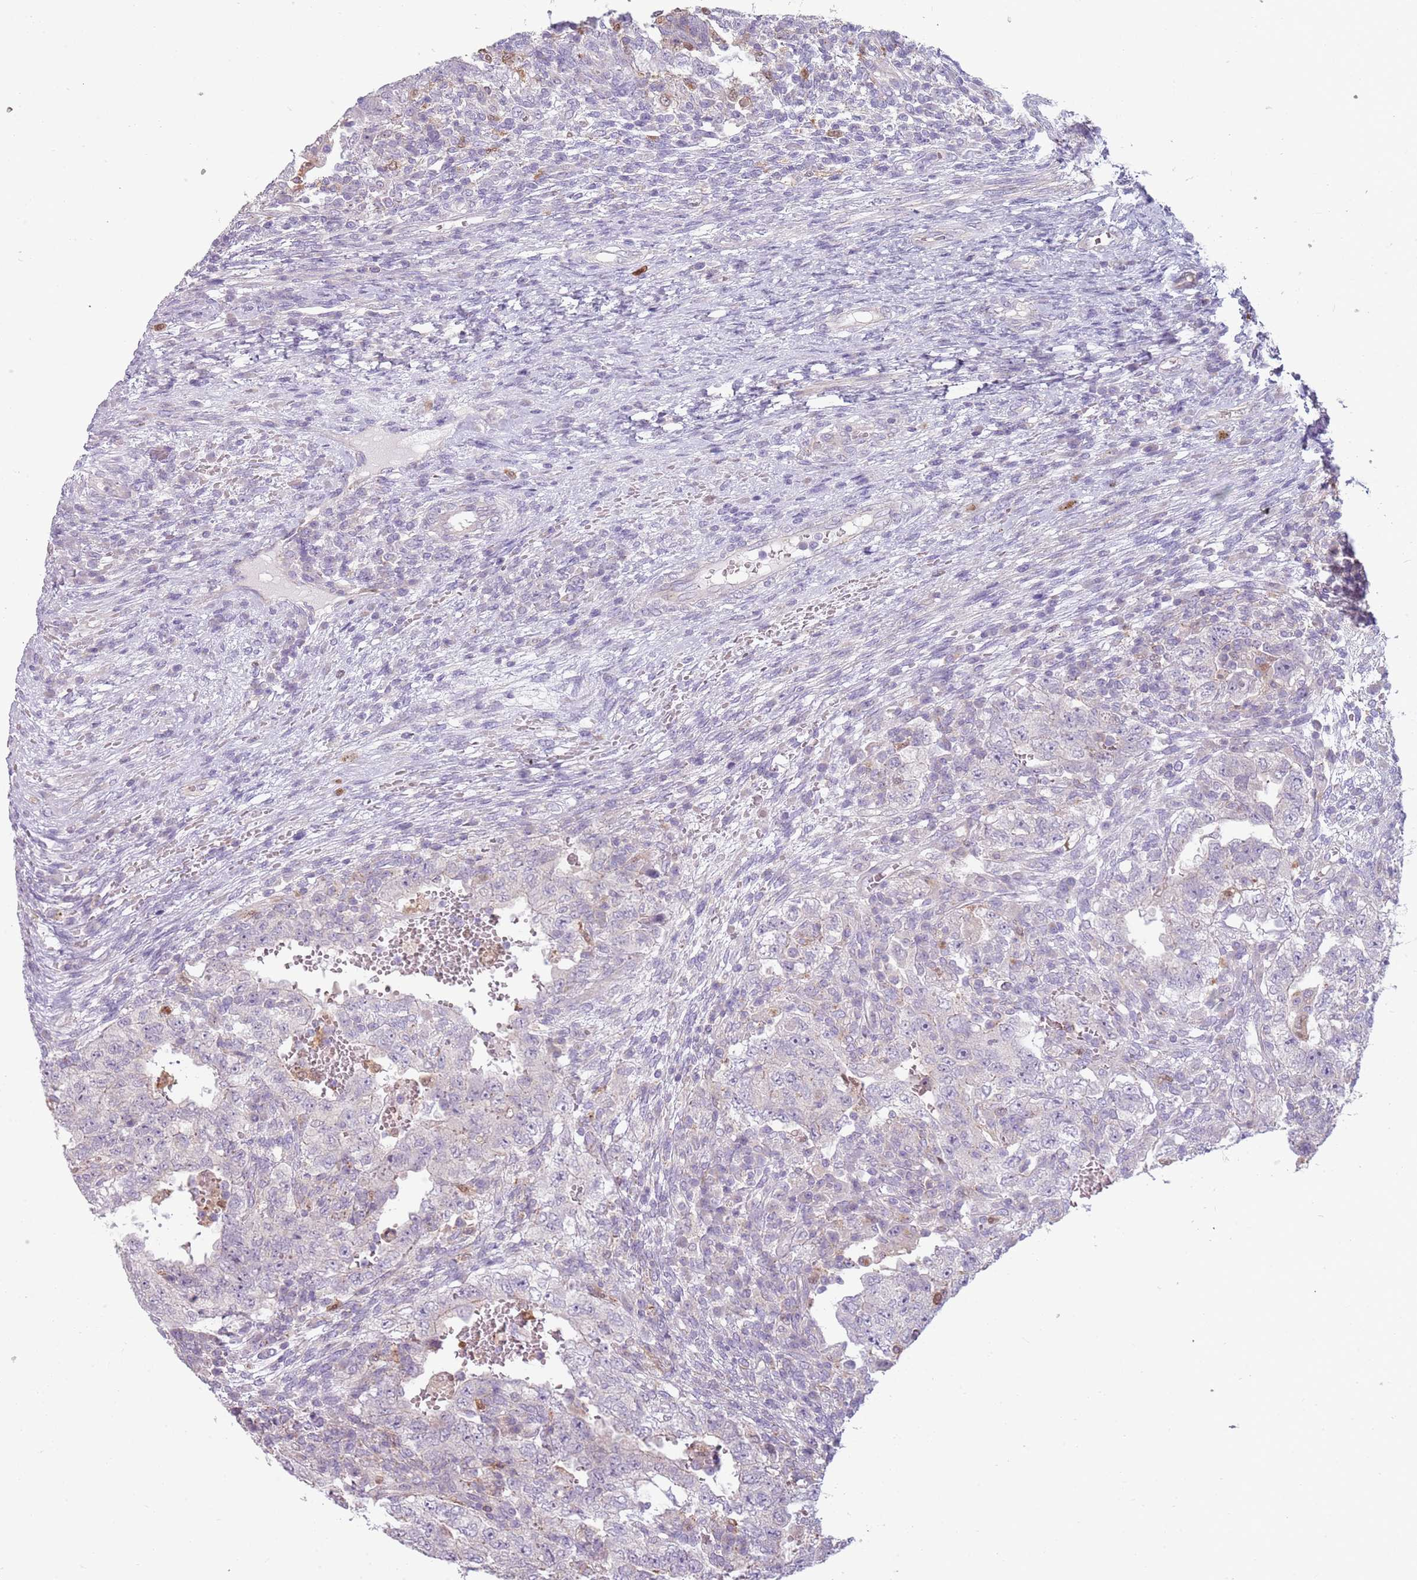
{"staining": {"intensity": "negative", "quantity": "none", "location": "none"}, "tissue": "testis cancer", "cell_type": "Tumor cells", "image_type": "cancer", "snomed": [{"axis": "morphology", "description": "Carcinoma, Embryonal, NOS"}, {"axis": "topography", "description": "Testis"}], "caption": "Immunohistochemical staining of human embryonal carcinoma (testis) demonstrates no significant staining in tumor cells.", "gene": "SPAG4", "patient": {"sex": "male", "age": 26}}